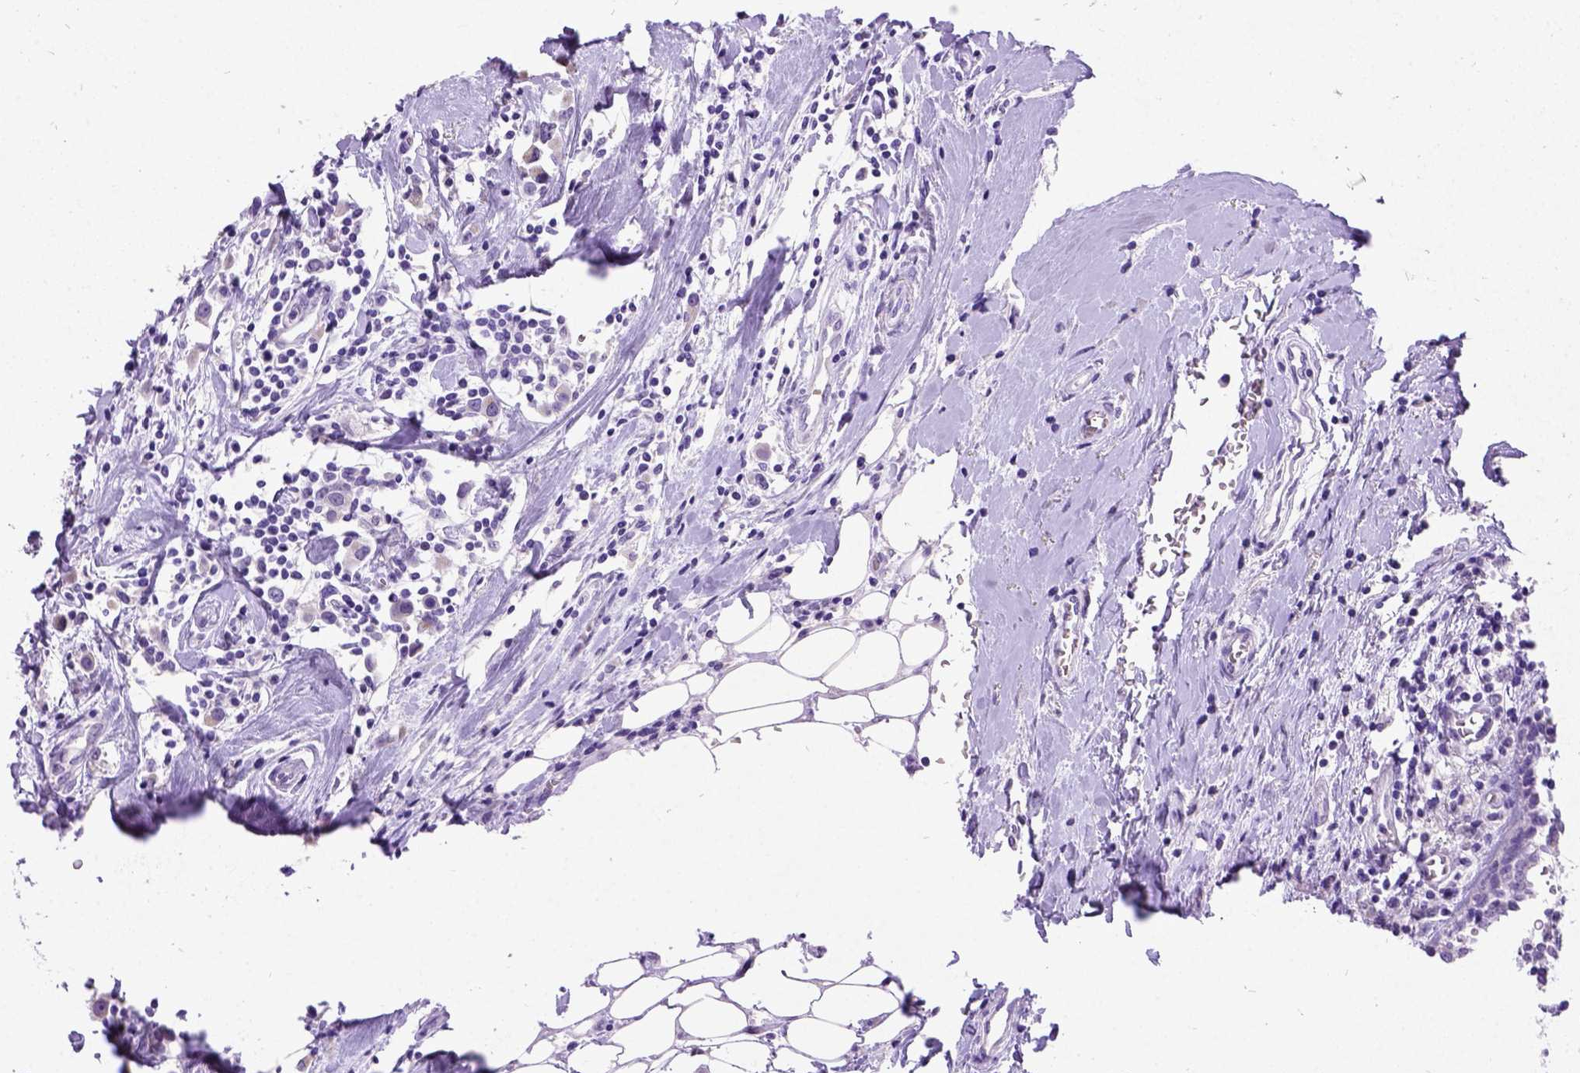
{"staining": {"intensity": "weak", "quantity": "25%-75%", "location": "cytoplasmic/membranous"}, "tissue": "breast cancer", "cell_type": "Tumor cells", "image_type": "cancer", "snomed": [{"axis": "morphology", "description": "Duct carcinoma"}, {"axis": "topography", "description": "Breast"}], "caption": "Tumor cells demonstrate low levels of weak cytoplasmic/membranous staining in approximately 25%-75% of cells in human infiltrating ductal carcinoma (breast). The staining is performed using DAB (3,3'-diaminobenzidine) brown chromogen to label protein expression. The nuclei are counter-stained blue using hematoxylin.", "gene": "NEUROD4", "patient": {"sex": "female", "age": 61}}